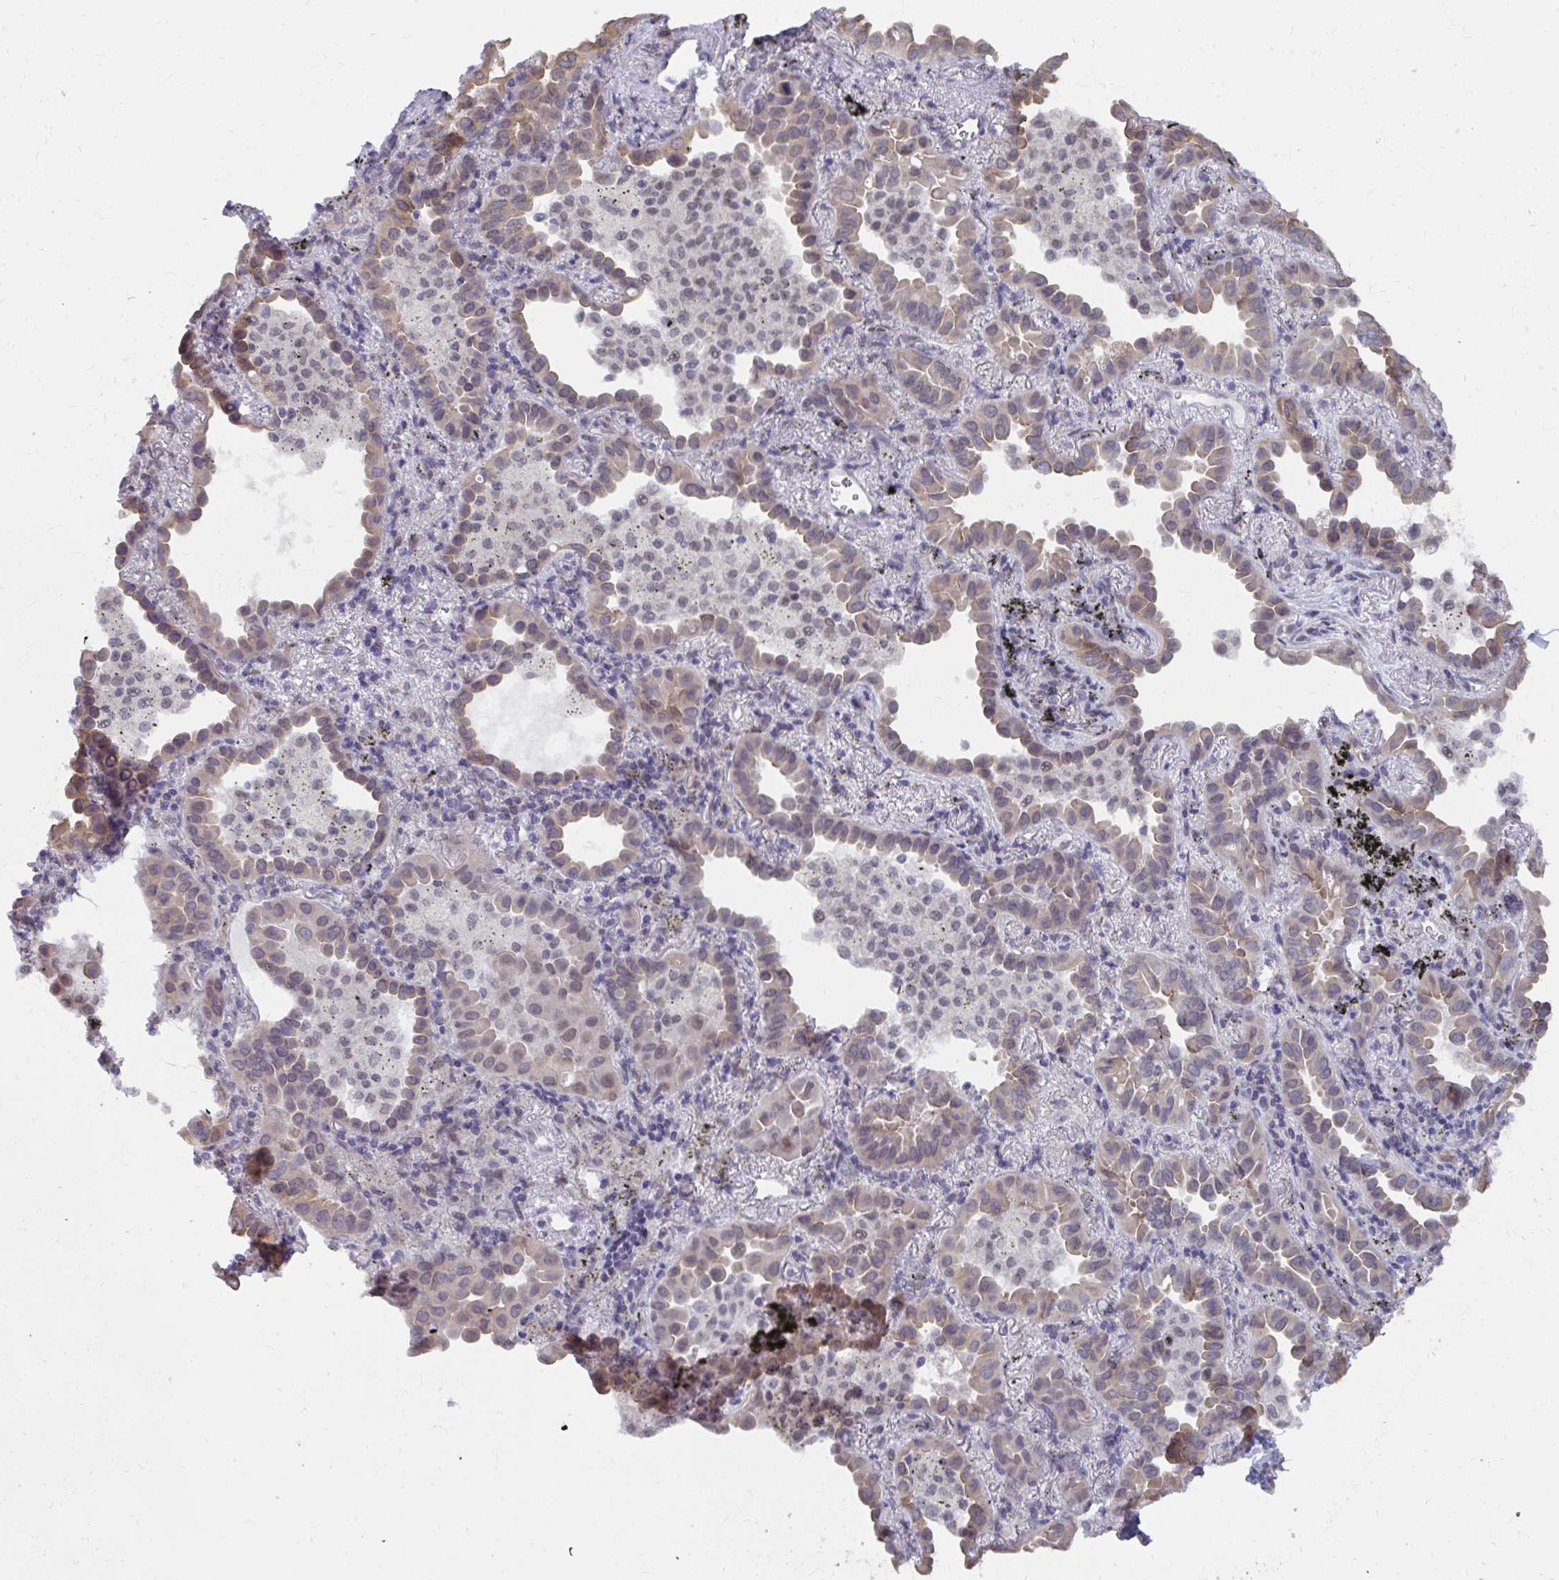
{"staining": {"intensity": "weak", "quantity": "25%-75%", "location": "cytoplasmic/membranous"}, "tissue": "lung cancer", "cell_type": "Tumor cells", "image_type": "cancer", "snomed": [{"axis": "morphology", "description": "Adenocarcinoma, NOS"}, {"axis": "topography", "description": "Lung"}], "caption": "Protein expression analysis of human lung cancer (adenocarcinoma) reveals weak cytoplasmic/membranous expression in approximately 25%-75% of tumor cells.", "gene": "NMNAT1", "patient": {"sex": "male", "age": 68}}